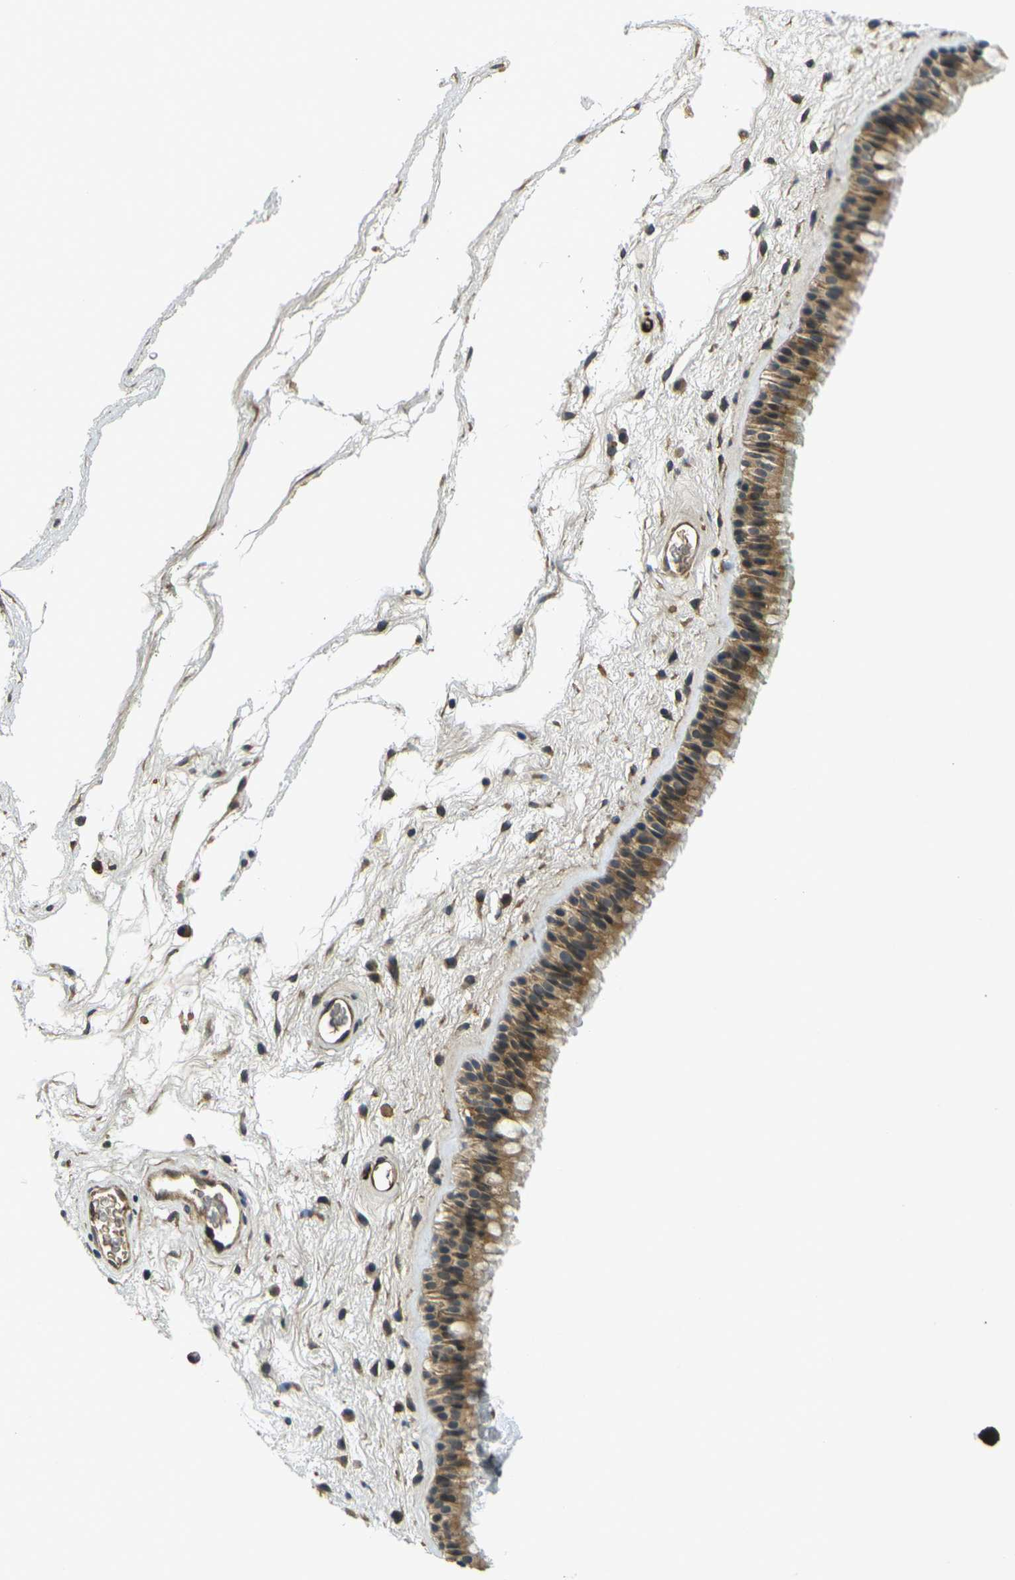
{"staining": {"intensity": "moderate", "quantity": ">75%", "location": "cytoplasmic/membranous"}, "tissue": "nasopharynx", "cell_type": "Respiratory epithelial cells", "image_type": "normal", "snomed": [{"axis": "morphology", "description": "Normal tissue, NOS"}, {"axis": "morphology", "description": "Inflammation, NOS"}, {"axis": "topography", "description": "Nasopharynx"}], "caption": "An immunohistochemistry (IHC) image of normal tissue is shown. Protein staining in brown shows moderate cytoplasmic/membranous positivity in nasopharynx within respiratory epithelial cells. Using DAB (brown) and hematoxylin (blue) stains, captured at high magnification using brightfield microscopy.", "gene": "FUT11", "patient": {"sex": "male", "age": 48}}